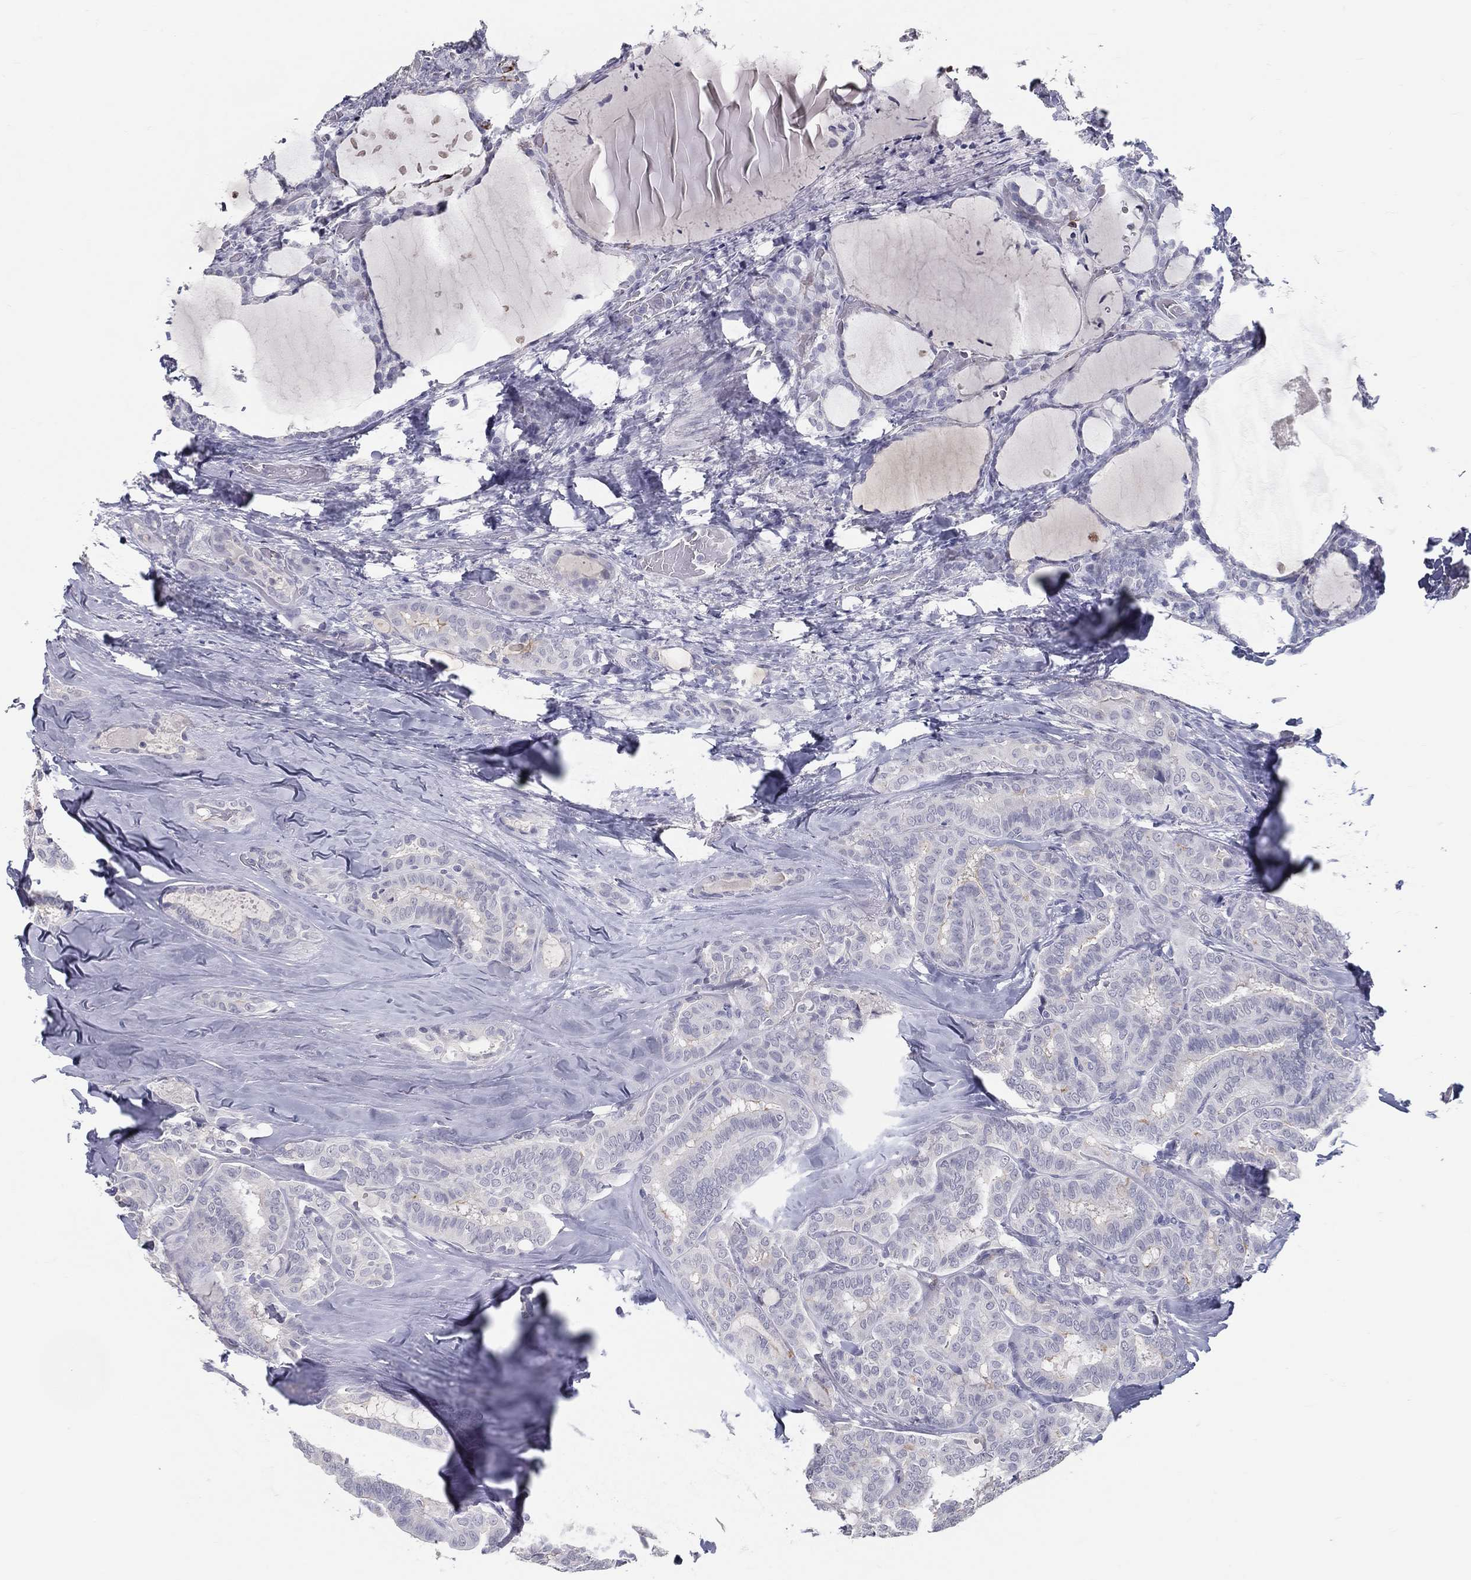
{"staining": {"intensity": "negative", "quantity": "none", "location": "none"}, "tissue": "thyroid cancer", "cell_type": "Tumor cells", "image_type": "cancer", "snomed": [{"axis": "morphology", "description": "Papillary adenocarcinoma, NOS"}, {"axis": "topography", "description": "Thyroid gland"}], "caption": "High magnification brightfield microscopy of thyroid papillary adenocarcinoma stained with DAB (brown) and counterstained with hematoxylin (blue): tumor cells show no significant staining.", "gene": "ACE2", "patient": {"sex": "female", "age": 39}}